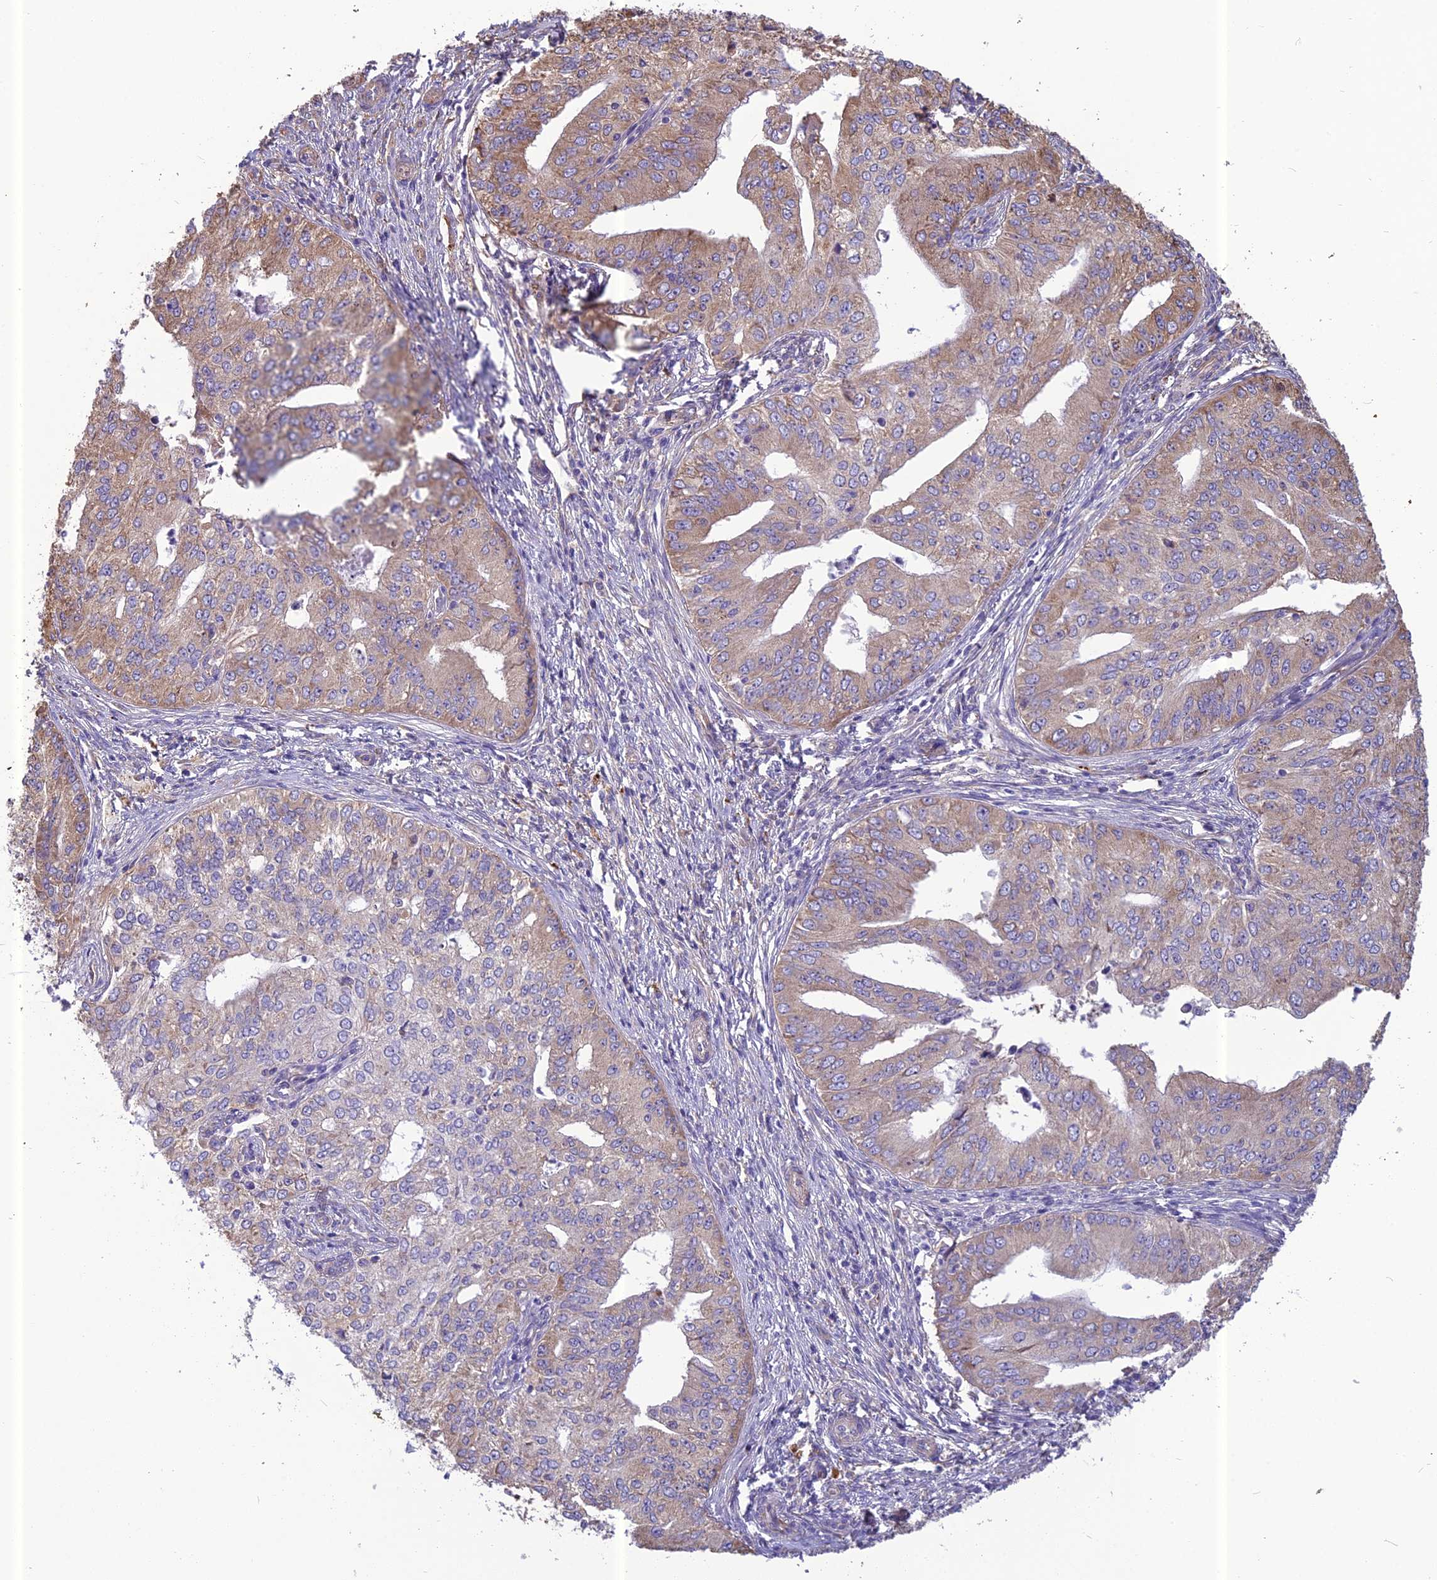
{"staining": {"intensity": "weak", "quantity": "25%-75%", "location": "cytoplasmic/membranous"}, "tissue": "endometrial cancer", "cell_type": "Tumor cells", "image_type": "cancer", "snomed": [{"axis": "morphology", "description": "Adenocarcinoma, NOS"}, {"axis": "topography", "description": "Endometrium"}], "caption": "Protein expression analysis of adenocarcinoma (endometrial) exhibits weak cytoplasmic/membranous staining in about 25%-75% of tumor cells.", "gene": "SPDL1", "patient": {"sex": "female", "age": 50}}